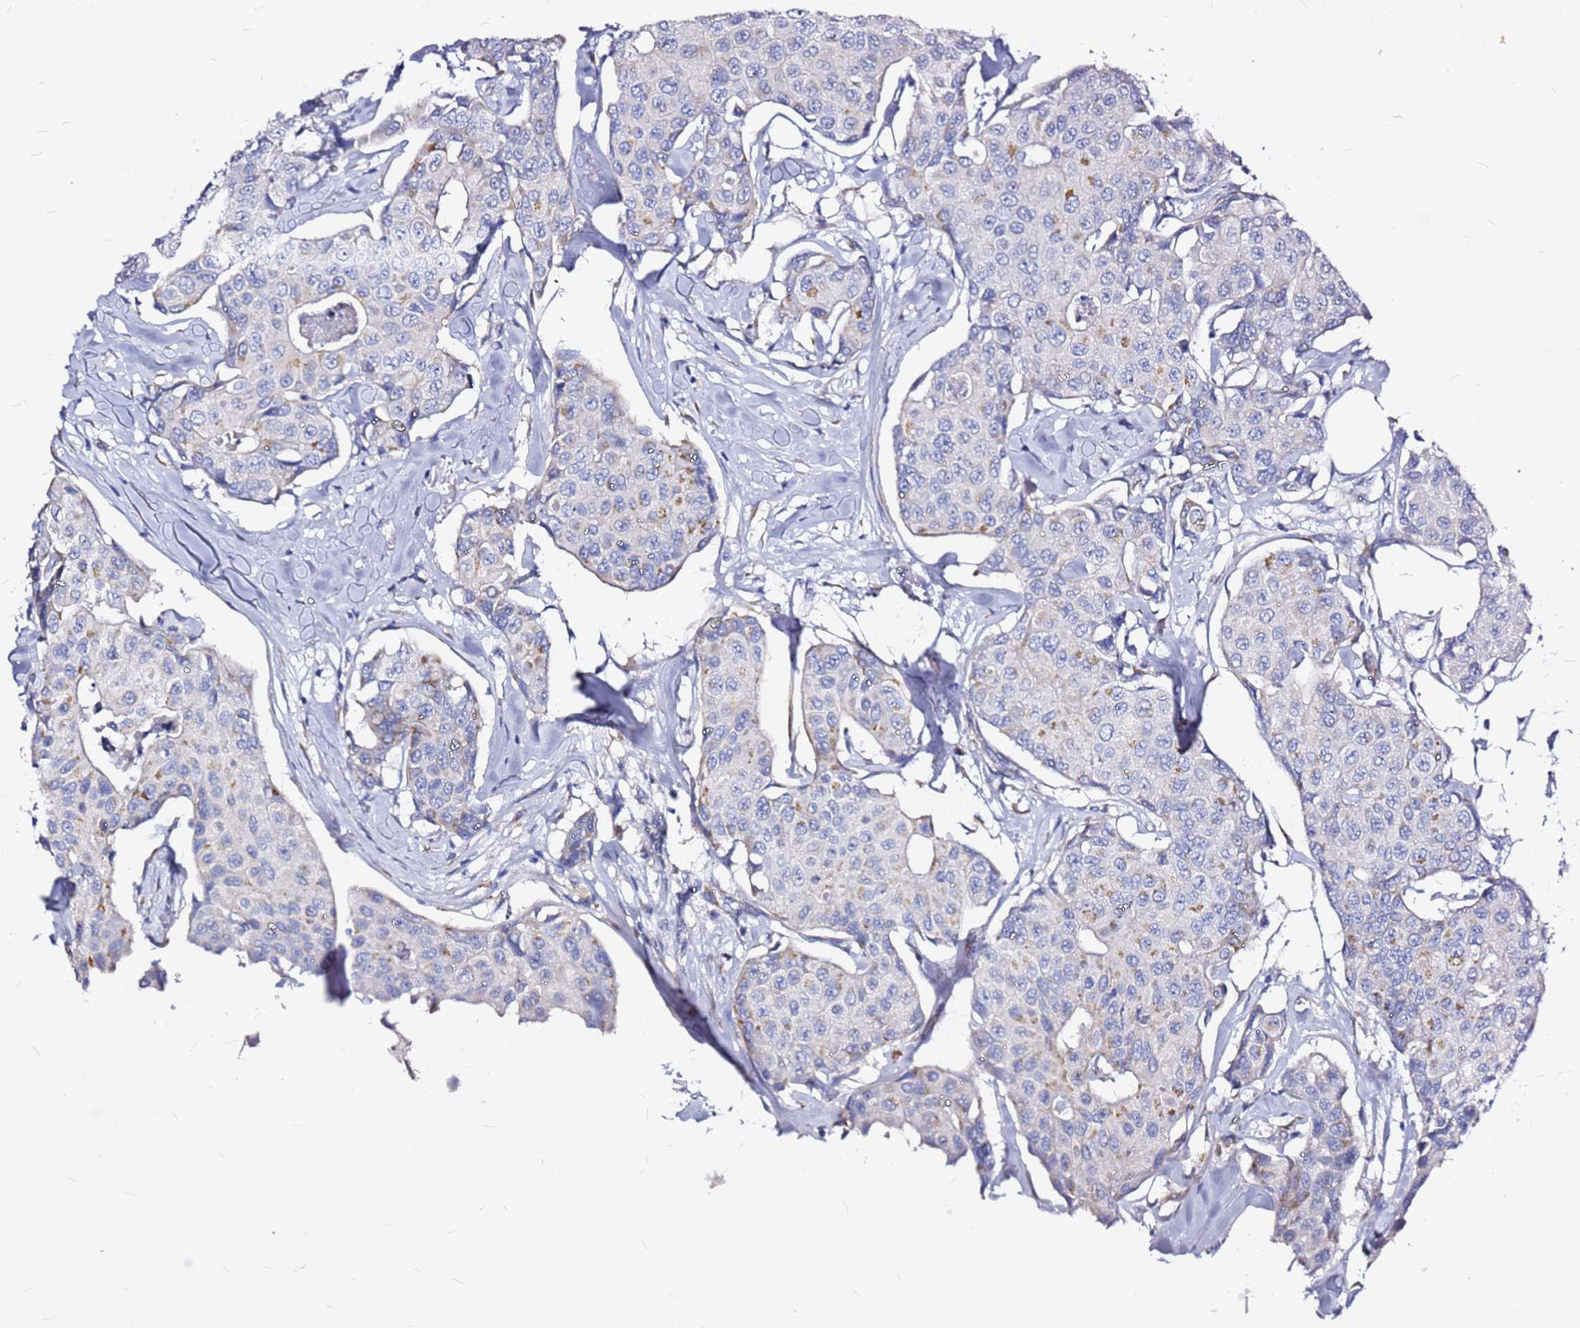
{"staining": {"intensity": "negative", "quantity": "none", "location": "none"}, "tissue": "breast cancer", "cell_type": "Tumor cells", "image_type": "cancer", "snomed": [{"axis": "morphology", "description": "Duct carcinoma"}, {"axis": "topography", "description": "Breast"}], "caption": "Immunohistochemistry (IHC) histopathology image of breast infiltrating ductal carcinoma stained for a protein (brown), which displays no expression in tumor cells.", "gene": "CASD1", "patient": {"sex": "female", "age": 80}}